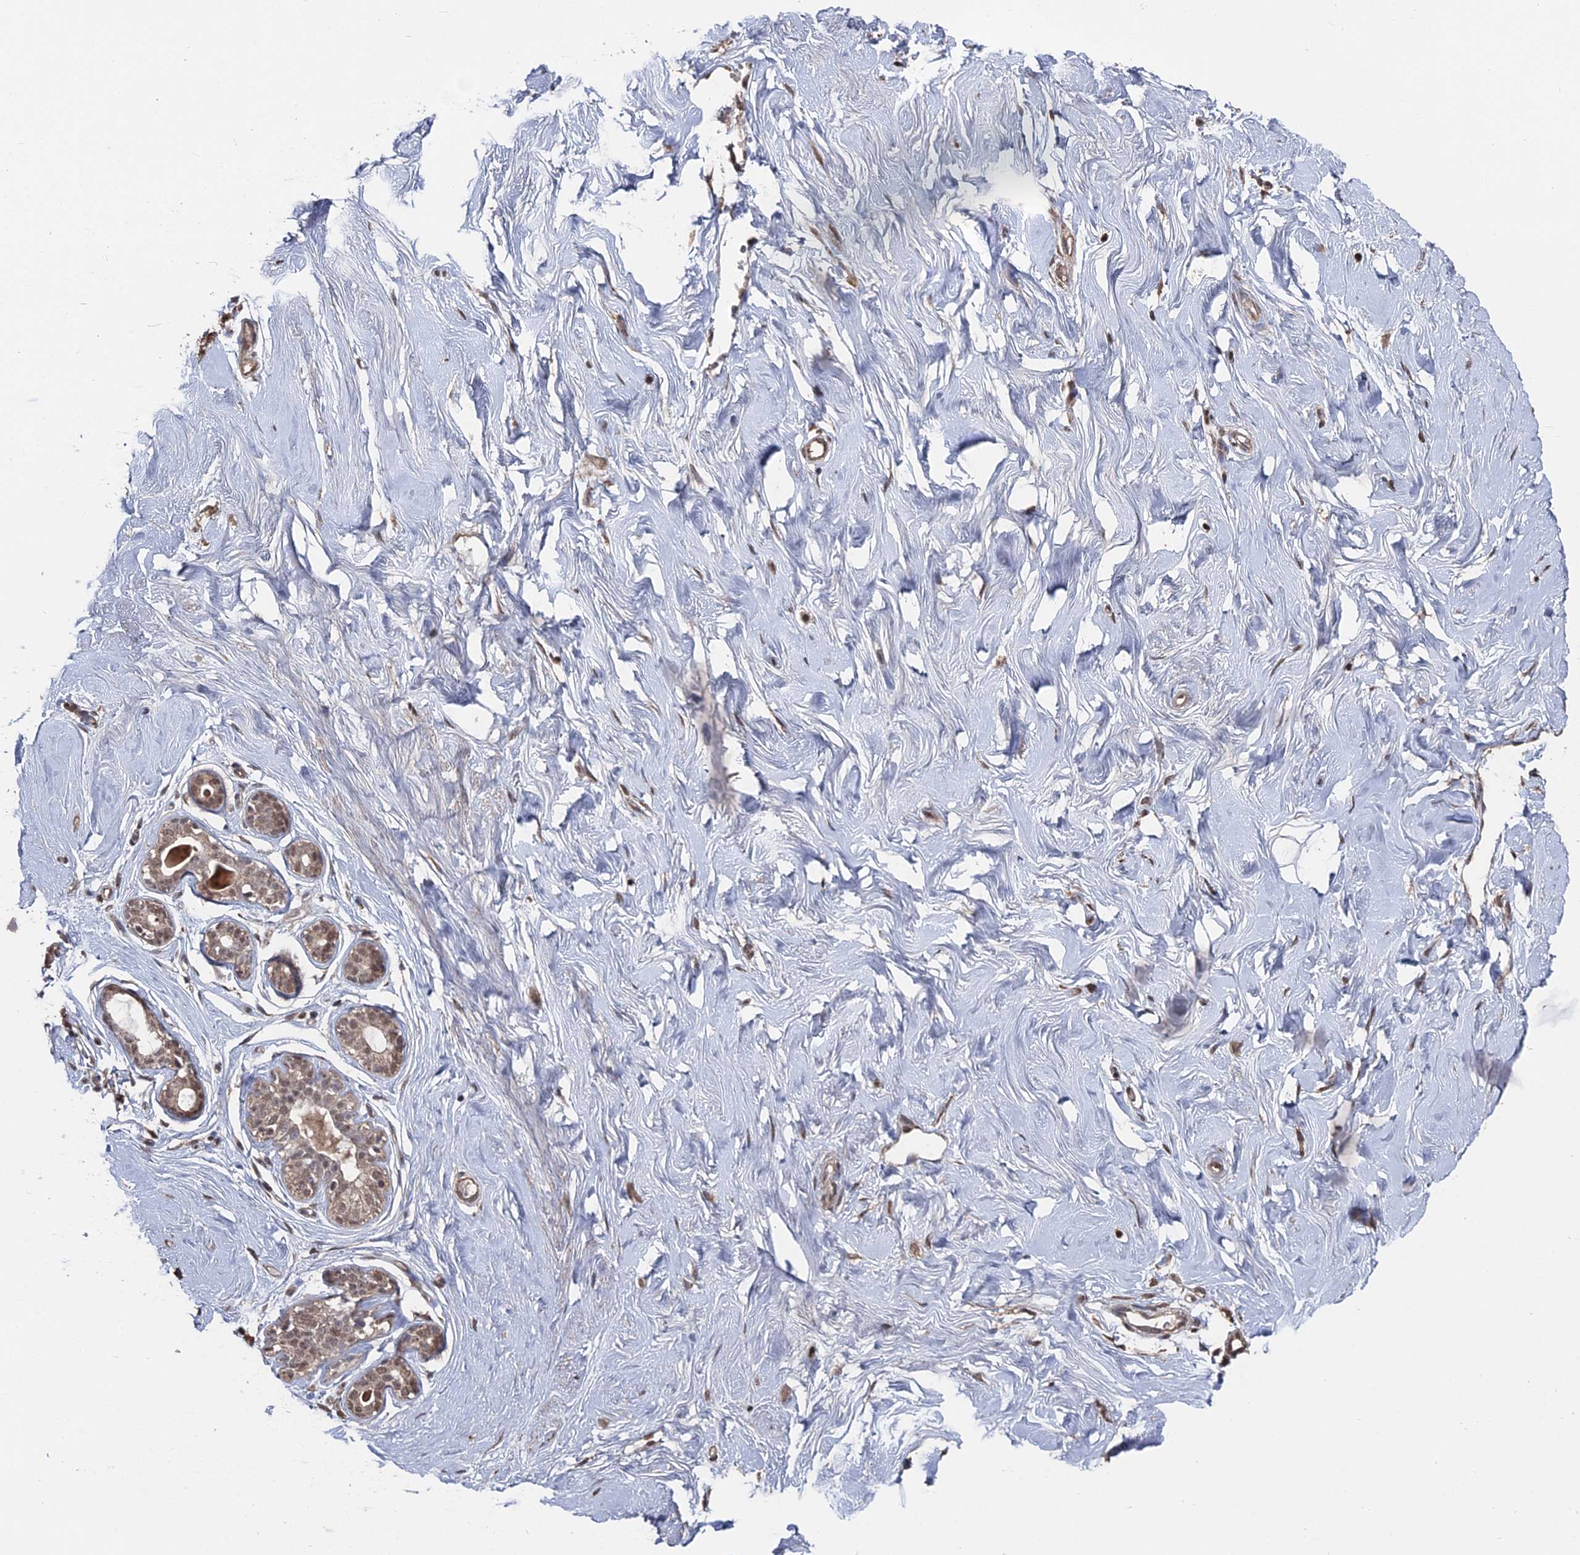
{"staining": {"intensity": "weak", "quantity": ">75%", "location": "cytoplasmic/membranous,nuclear"}, "tissue": "breast", "cell_type": "Adipocytes", "image_type": "normal", "snomed": [{"axis": "morphology", "description": "Normal tissue, NOS"}, {"axis": "morphology", "description": "Adenoma, NOS"}, {"axis": "topography", "description": "Breast"}], "caption": "Protein staining displays weak cytoplasmic/membranous,nuclear expression in about >75% of adipocytes in unremarkable breast.", "gene": "CCNP", "patient": {"sex": "female", "age": 23}}